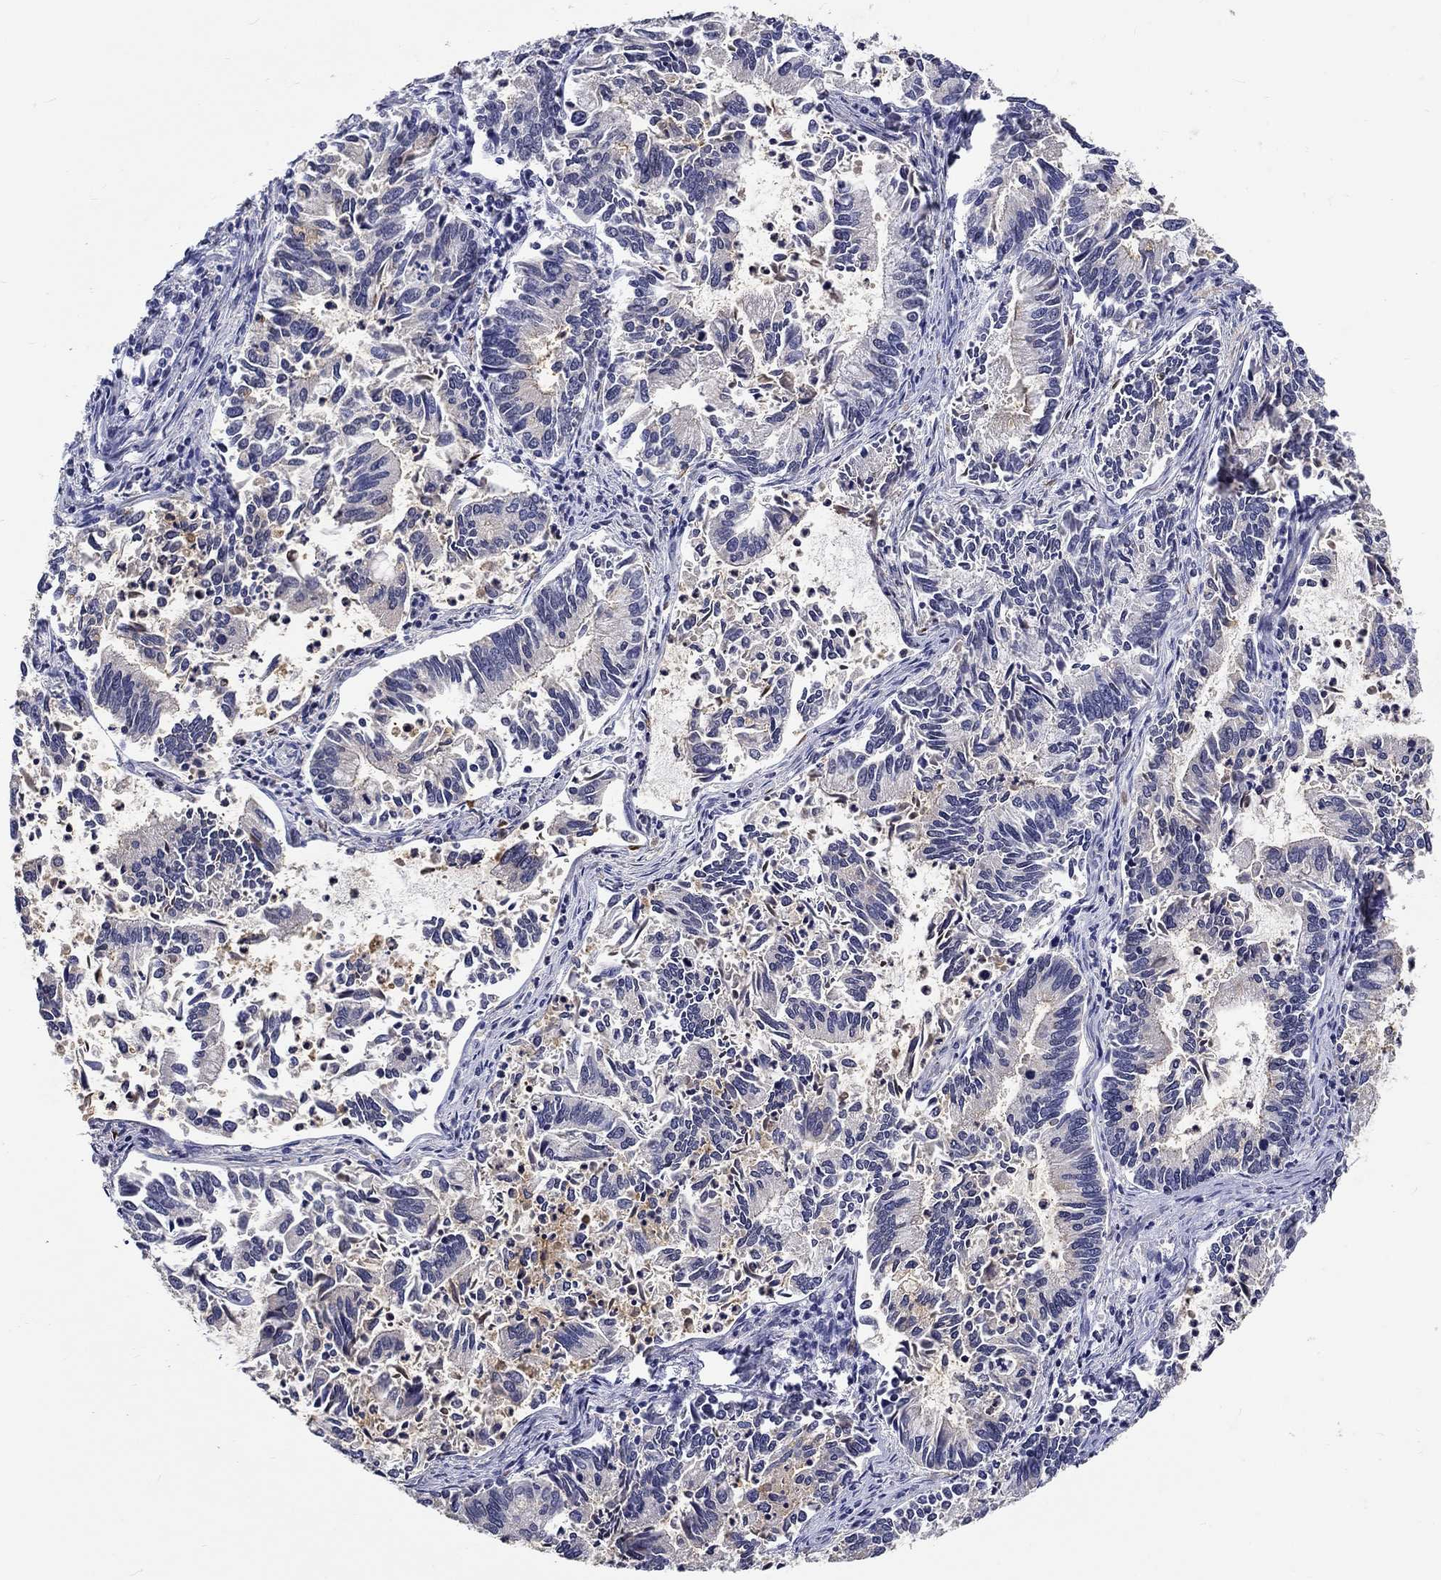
{"staining": {"intensity": "negative", "quantity": "none", "location": "none"}, "tissue": "cervical cancer", "cell_type": "Tumor cells", "image_type": "cancer", "snomed": [{"axis": "morphology", "description": "Adenocarcinoma, NOS"}, {"axis": "topography", "description": "Cervix"}], "caption": "Tumor cells show no significant protein expression in cervical cancer.", "gene": "GRIN1", "patient": {"sex": "female", "age": 42}}